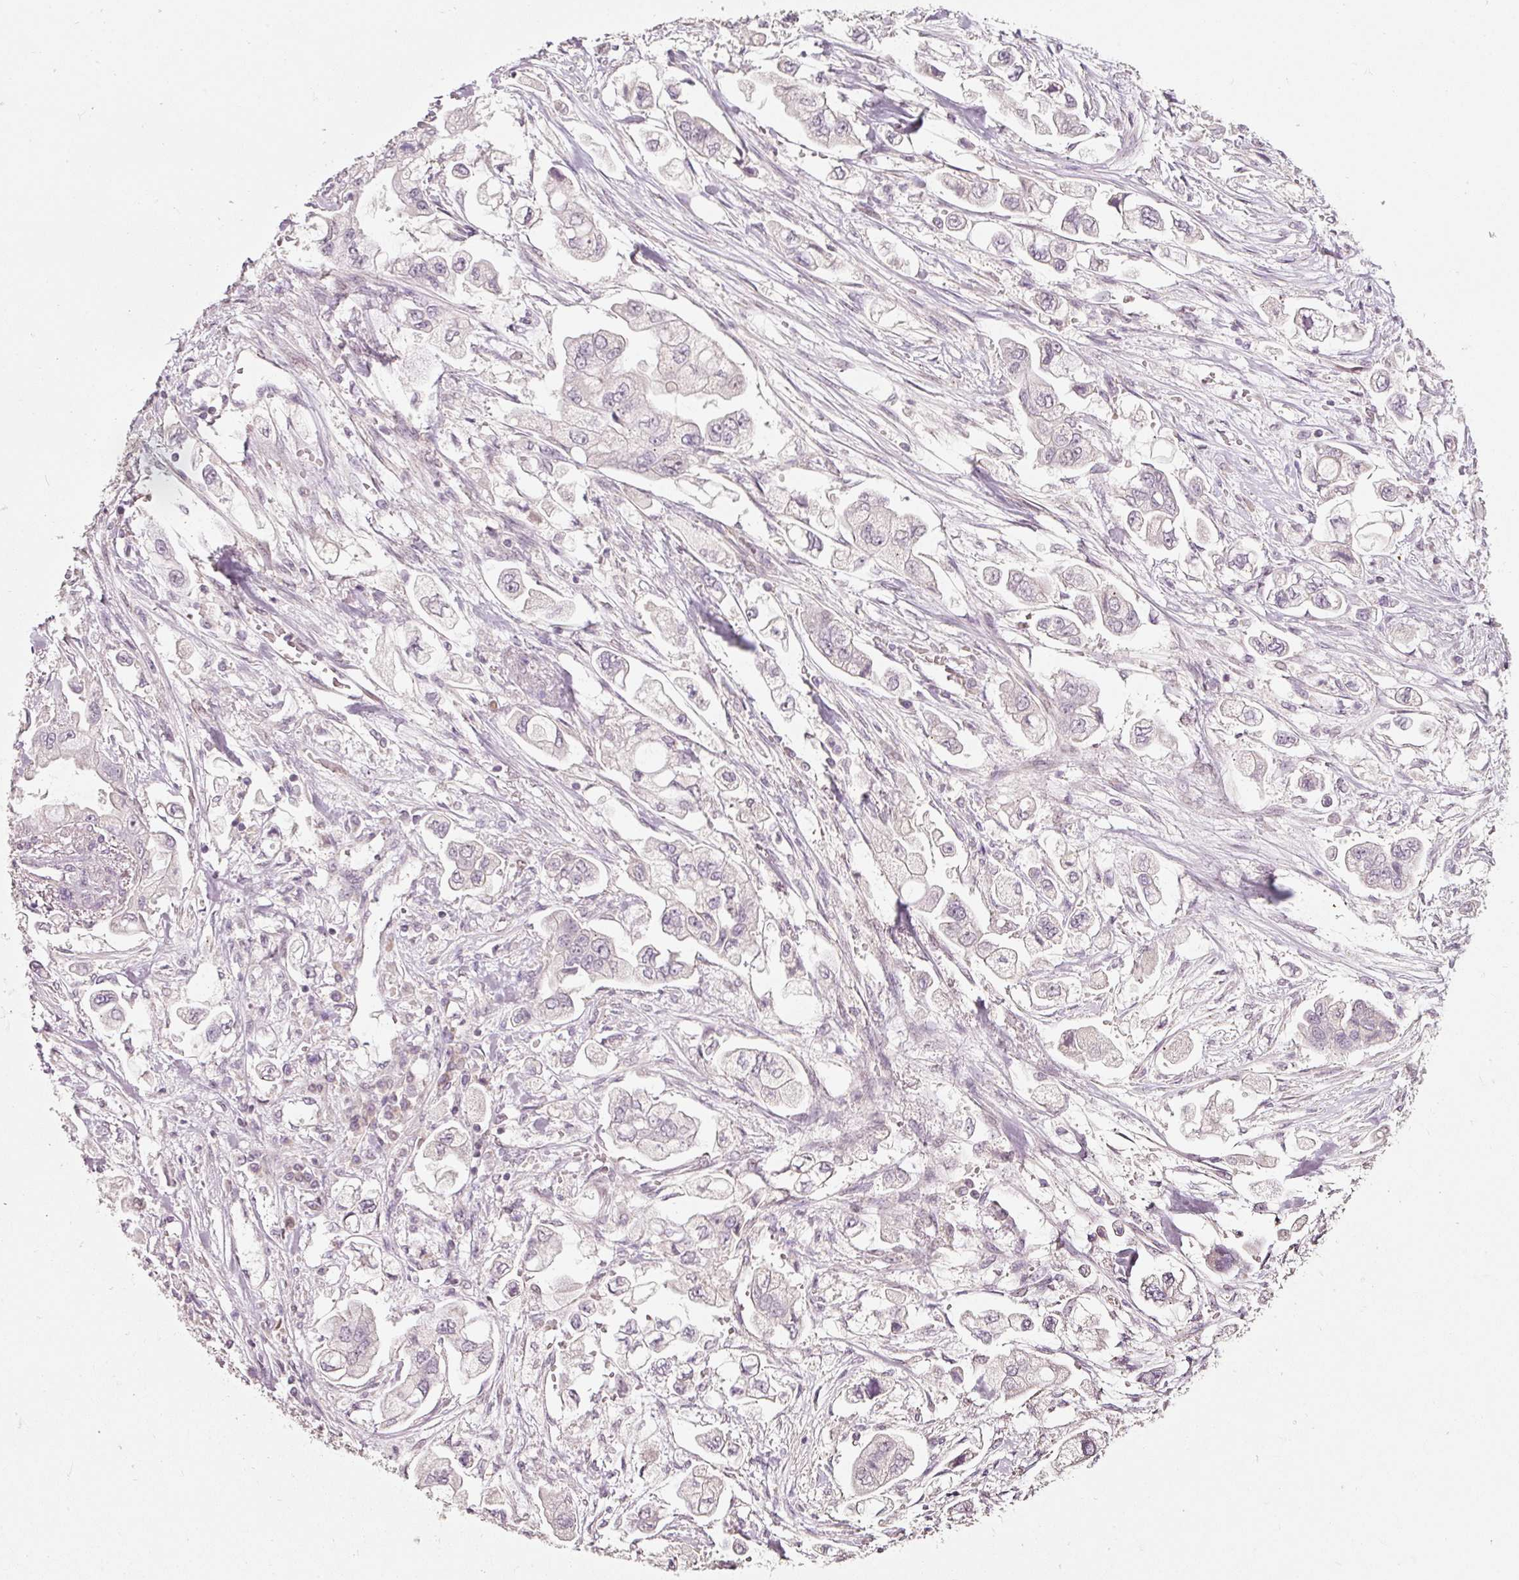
{"staining": {"intensity": "negative", "quantity": "none", "location": "none"}, "tissue": "stomach cancer", "cell_type": "Tumor cells", "image_type": "cancer", "snomed": [{"axis": "morphology", "description": "Adenocarcinoma, NOS"}, {"axis": "topography", "description": "Stomach"}], "caption": "Image shows no protein expression in tumor cells of stomach cancer tissue.", "gene": "TOB2", "patient": {"sex": "male", "age": 62}}